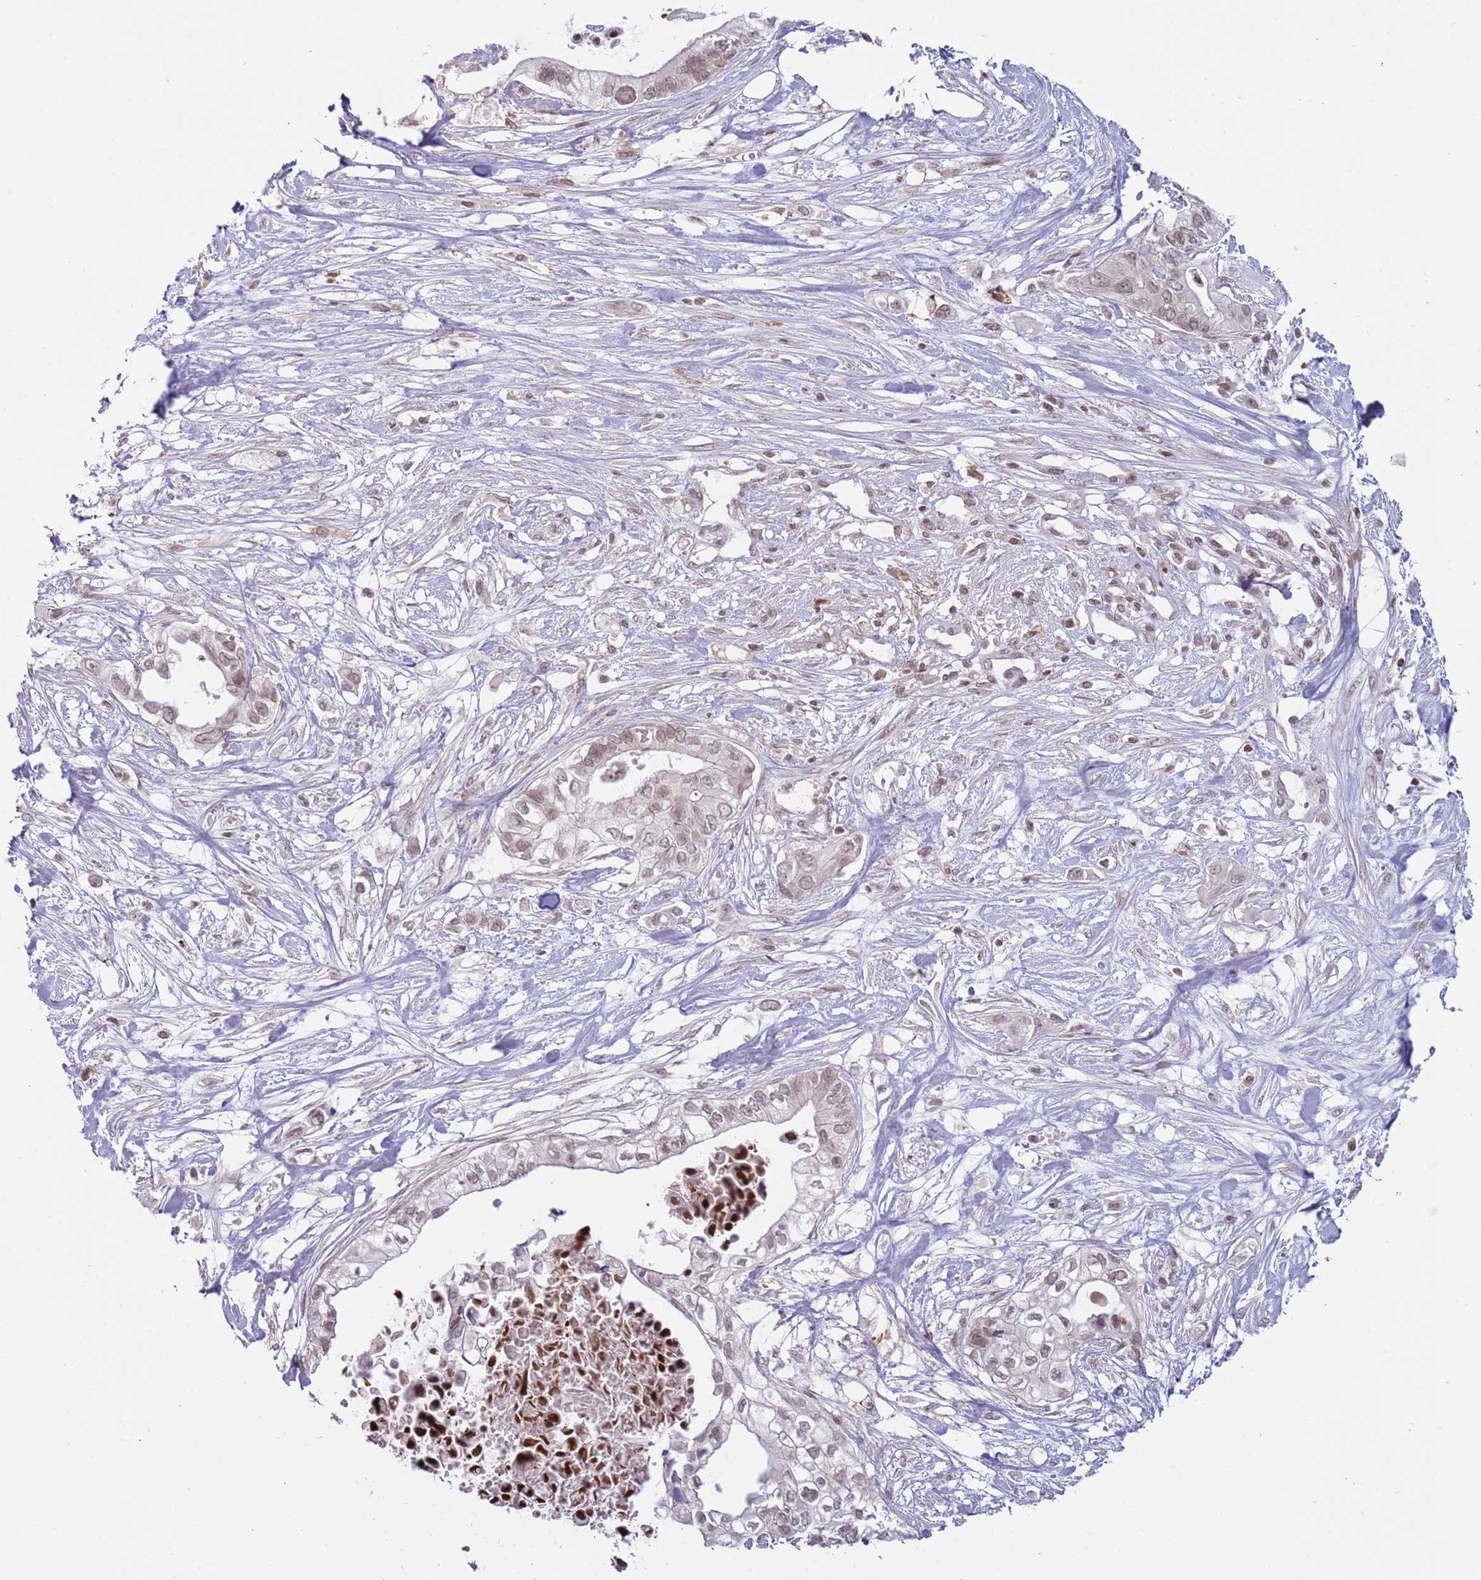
{"staining": {"intensity": "weak", "quantity": "25%-75%", "location": "nuclear"}, "tissue": "pancreatic cancer", "cell_type": "Tumor cells", "image_type": "cancer", "snomed": [{"axis": "morphology", "description": "Adenocarcinoma, NOS"}, {"axis": "topography", "description": "Pancreas"}], "caption": "About 25%-75% of tumor cells in adenocarcinoma (pancreatic) demonstrate weak nuclear protein staining as visualized by brown immunohistochemical staining.", "gene": "SH3RF3", "patient": {"sex": "female", "age": 63}}